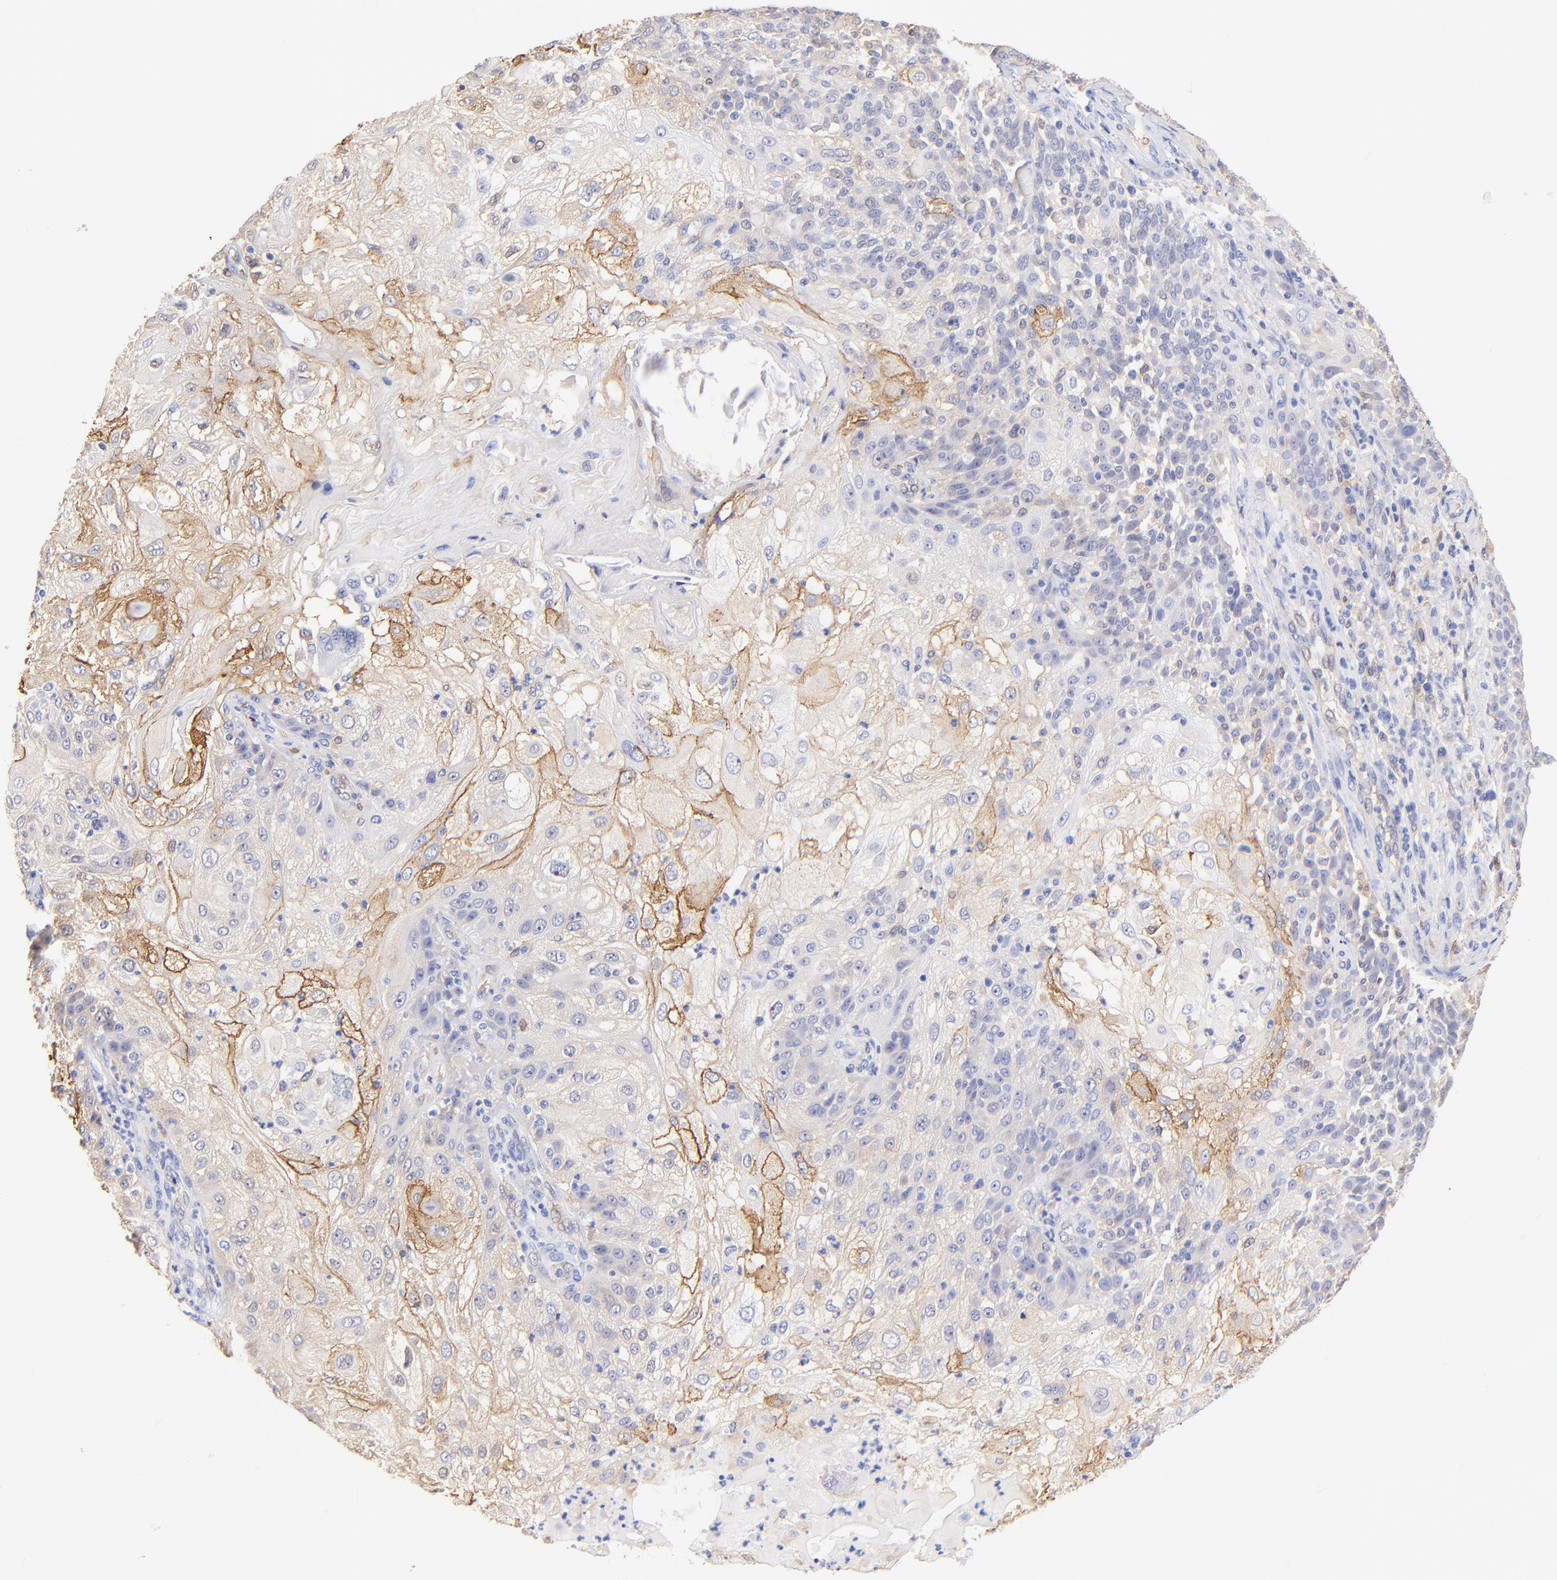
{"staining": {"intensity": "moderate", "quantity": "<25%", "location": "cytoplasmic/membranous"}, "tissue": "skin cancer", "cell_type": "Tumor cells", "image_type": "cancer", "snomed": [{"axis": "morphology", "description": "Normal tissue, NOS"}, {"axis": "morphology", "description": "Squamous cell carcinoma, NOS"}, {"axis": "topography", "description": "Skin"}], "caption": "Squamous cell carcinoma (skin) was stained to show a protein in brown. There is low levels of moderate cytoplasmic/membranous expression in approximately <25% of tumor cells. (IHC, brightfield microscopy, high magnification).", "gene": "ALDH1A1", "patient": {"sex": "female", "age": 83}}